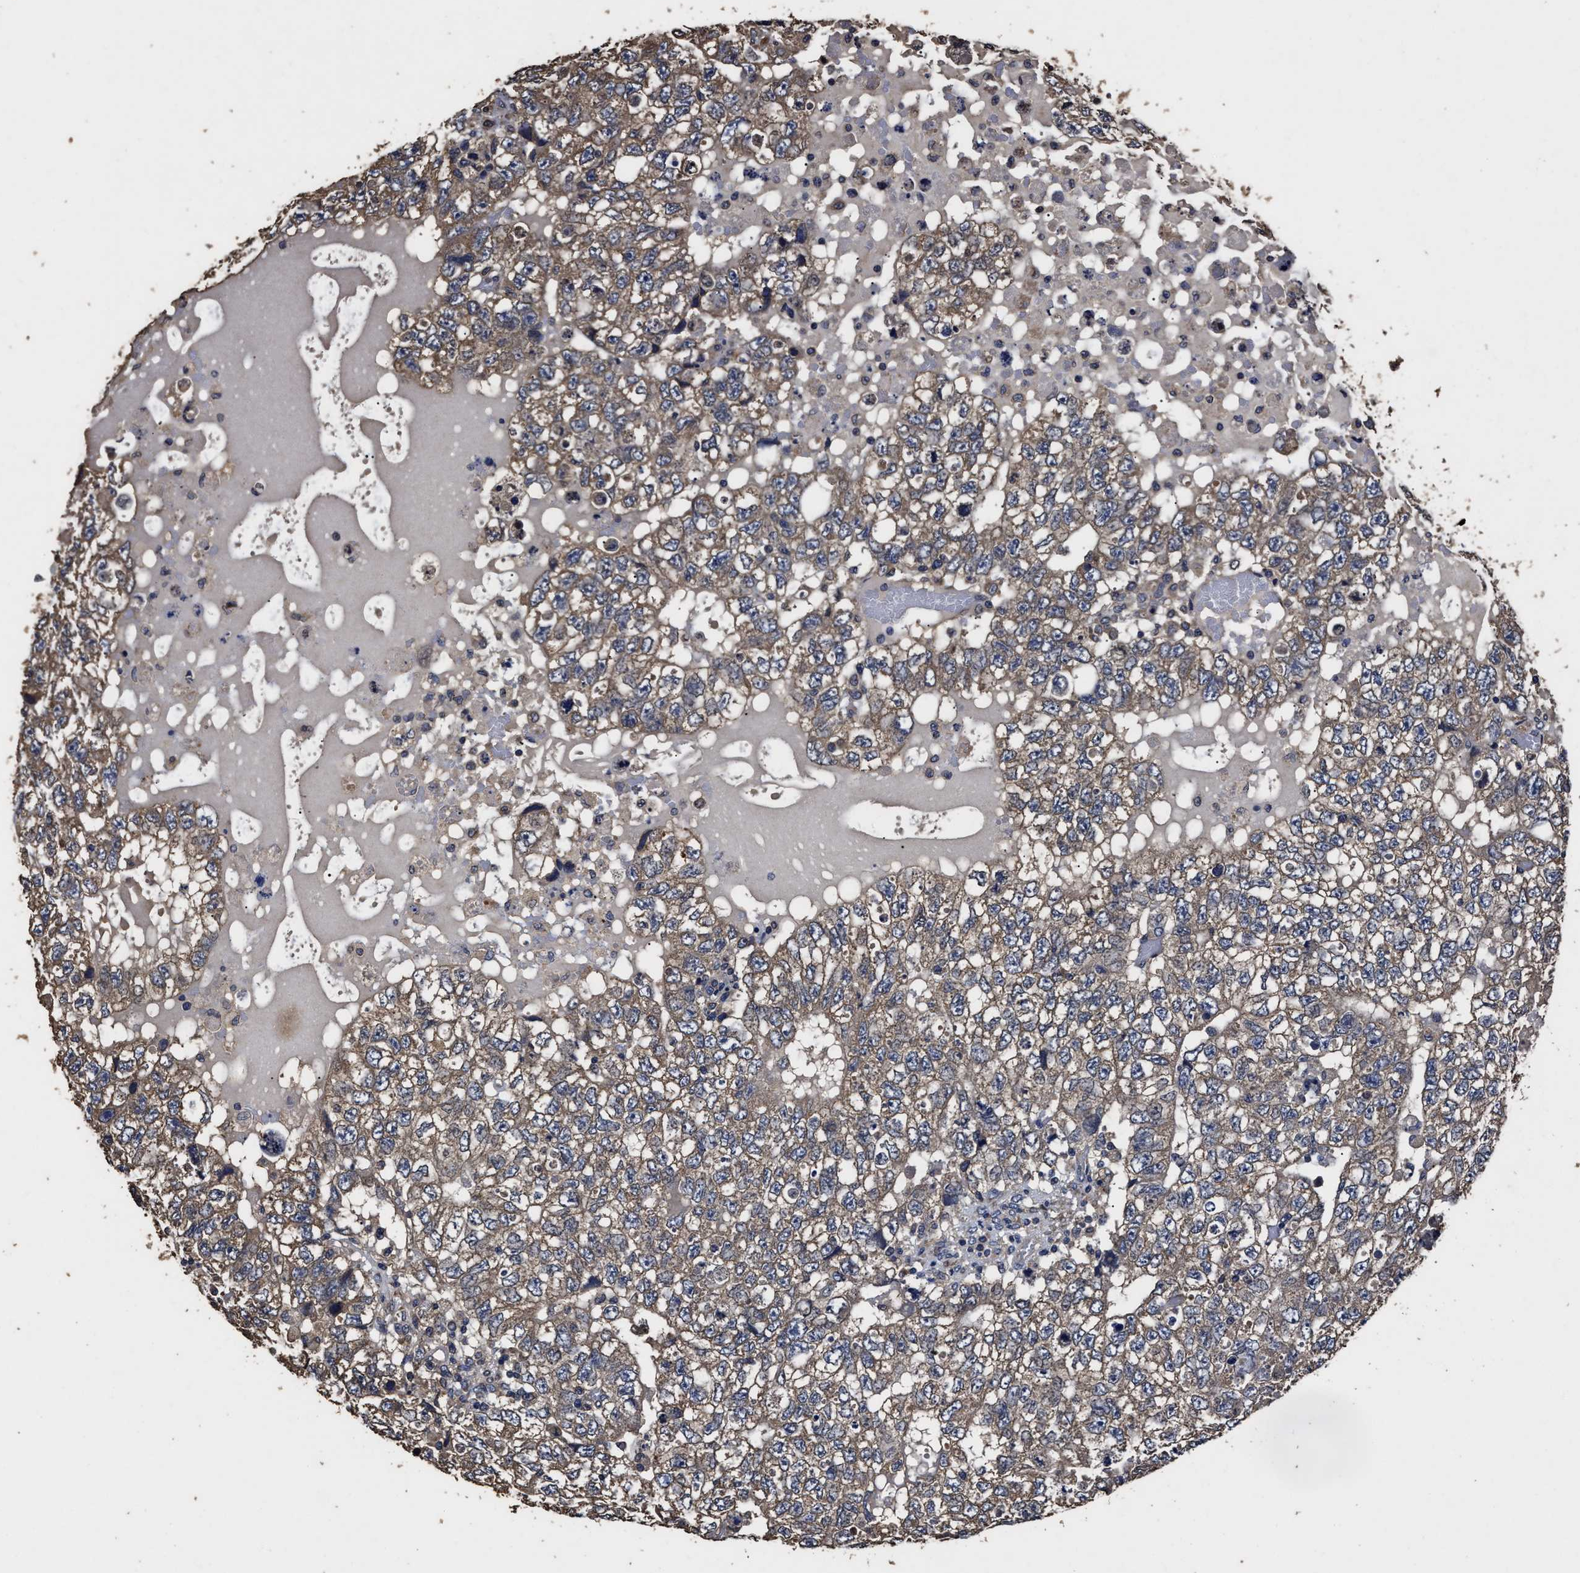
{"staining": {"intensity": "weak", "quantity": ">75%", "location": "cytoplasmic/membranous"}, "tissue": "testis cancer", "cell_type": "Tumor cells", "image_type": "cancer", "snomed": [{"axis": "morphology", "description": "Carcinoma, Embryonal, NOS"}, {"axis": "topography", "description": "Testis"}], "caption": "Testis cancer (embryonal carcinoma) was stained to show a protein in brown. There is low levels of weak cytoplasmic/membranous expression in about >75% of tumor cells. (Brightfield microscopy of DAB IHC at high magnification).", "gene": "PPM1K", "patient": {"sex": "male", "age": 36}}